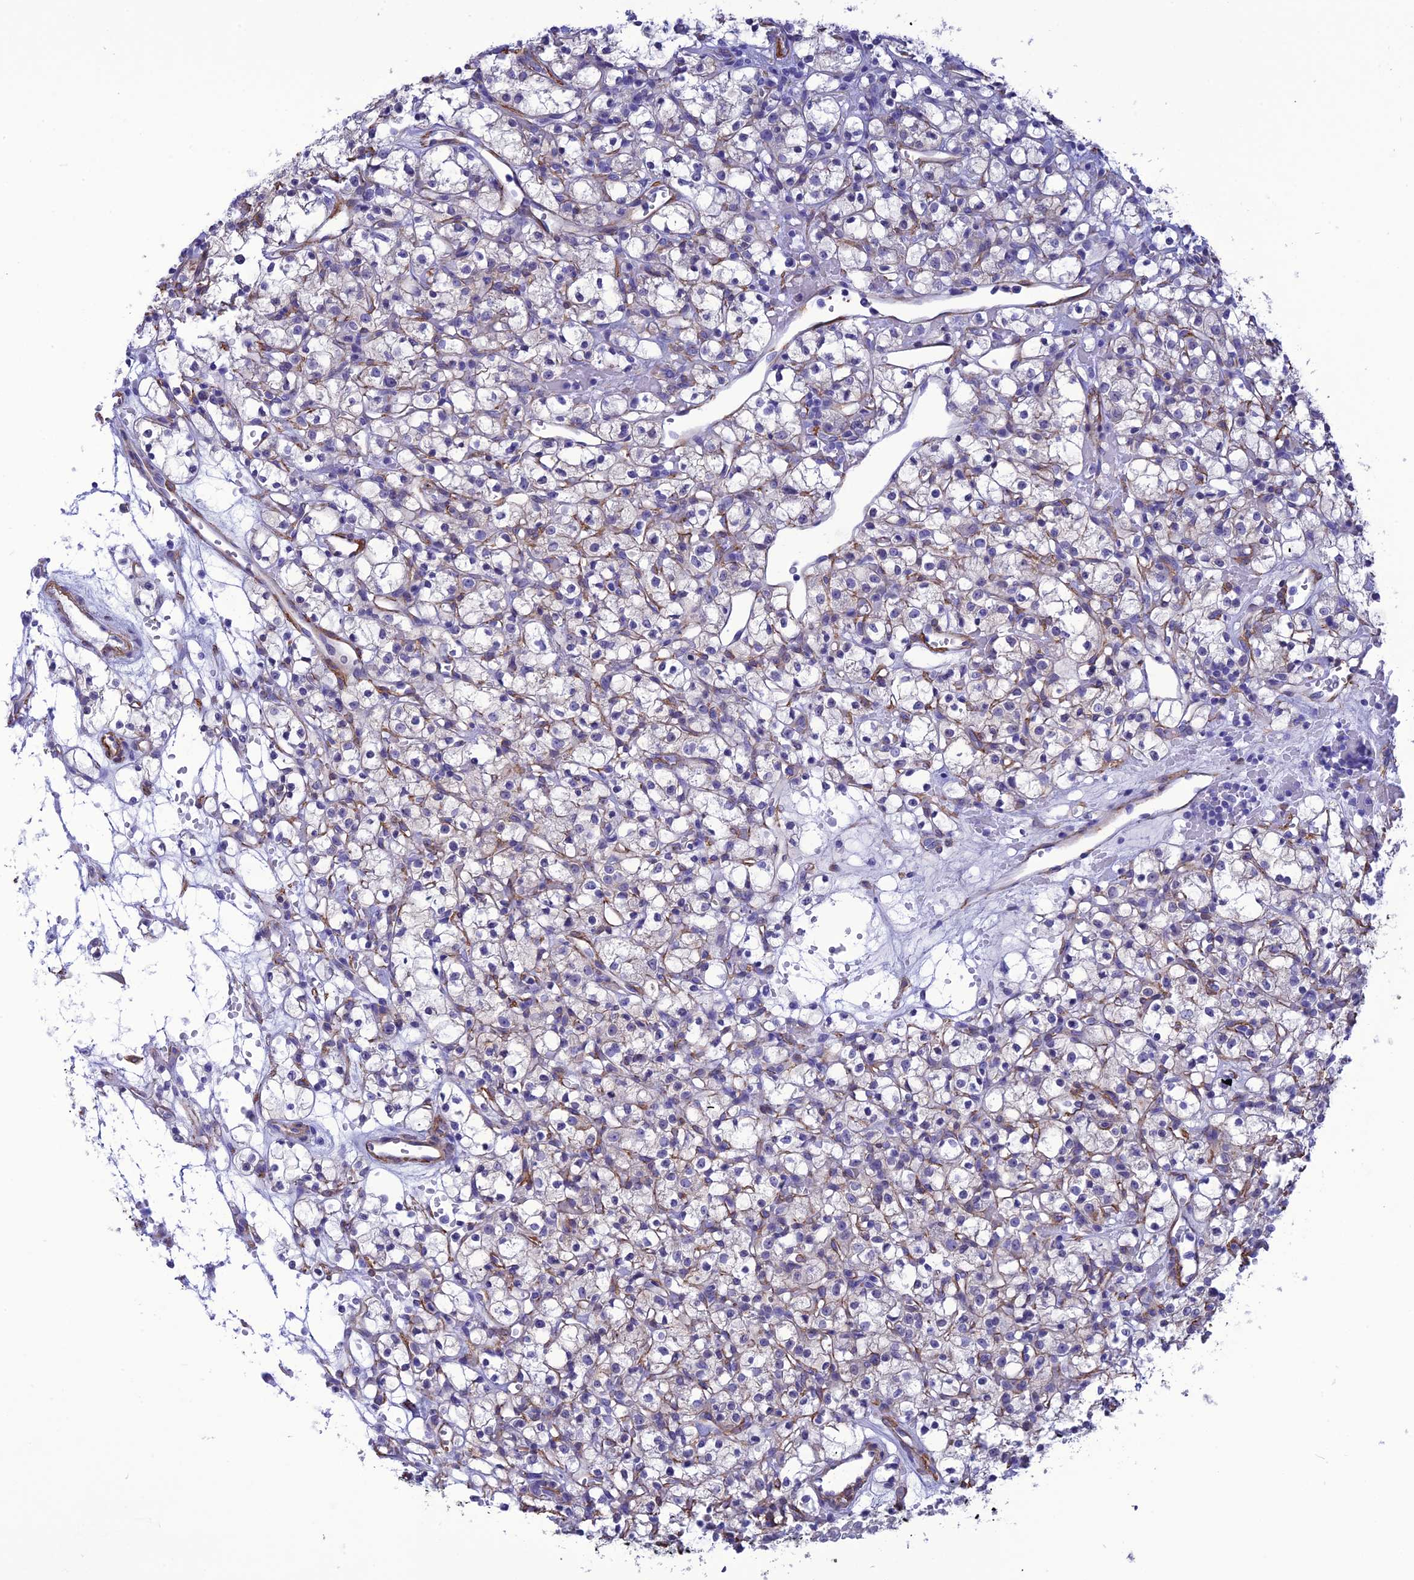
{"staining": {"intensity": "negative", "quantity": "none", "location": "none"}, "tissue": "renal cancer", "cell_type": "Tumor cells", "image_type": "cancer", "snomed": [{"axis": "morphology", "description": "Adenocarcinoma, NOS"}, {"axis": "topography", "description": "Kidney"}], "caption": "Immunohistochemistry (IHC) micrograph of renal adenocarcinoma stained for a protein (brown), which shows no expression in tumor cells.", "gene": "NKD1", "patient": {"sex": "female", "age": 59}}